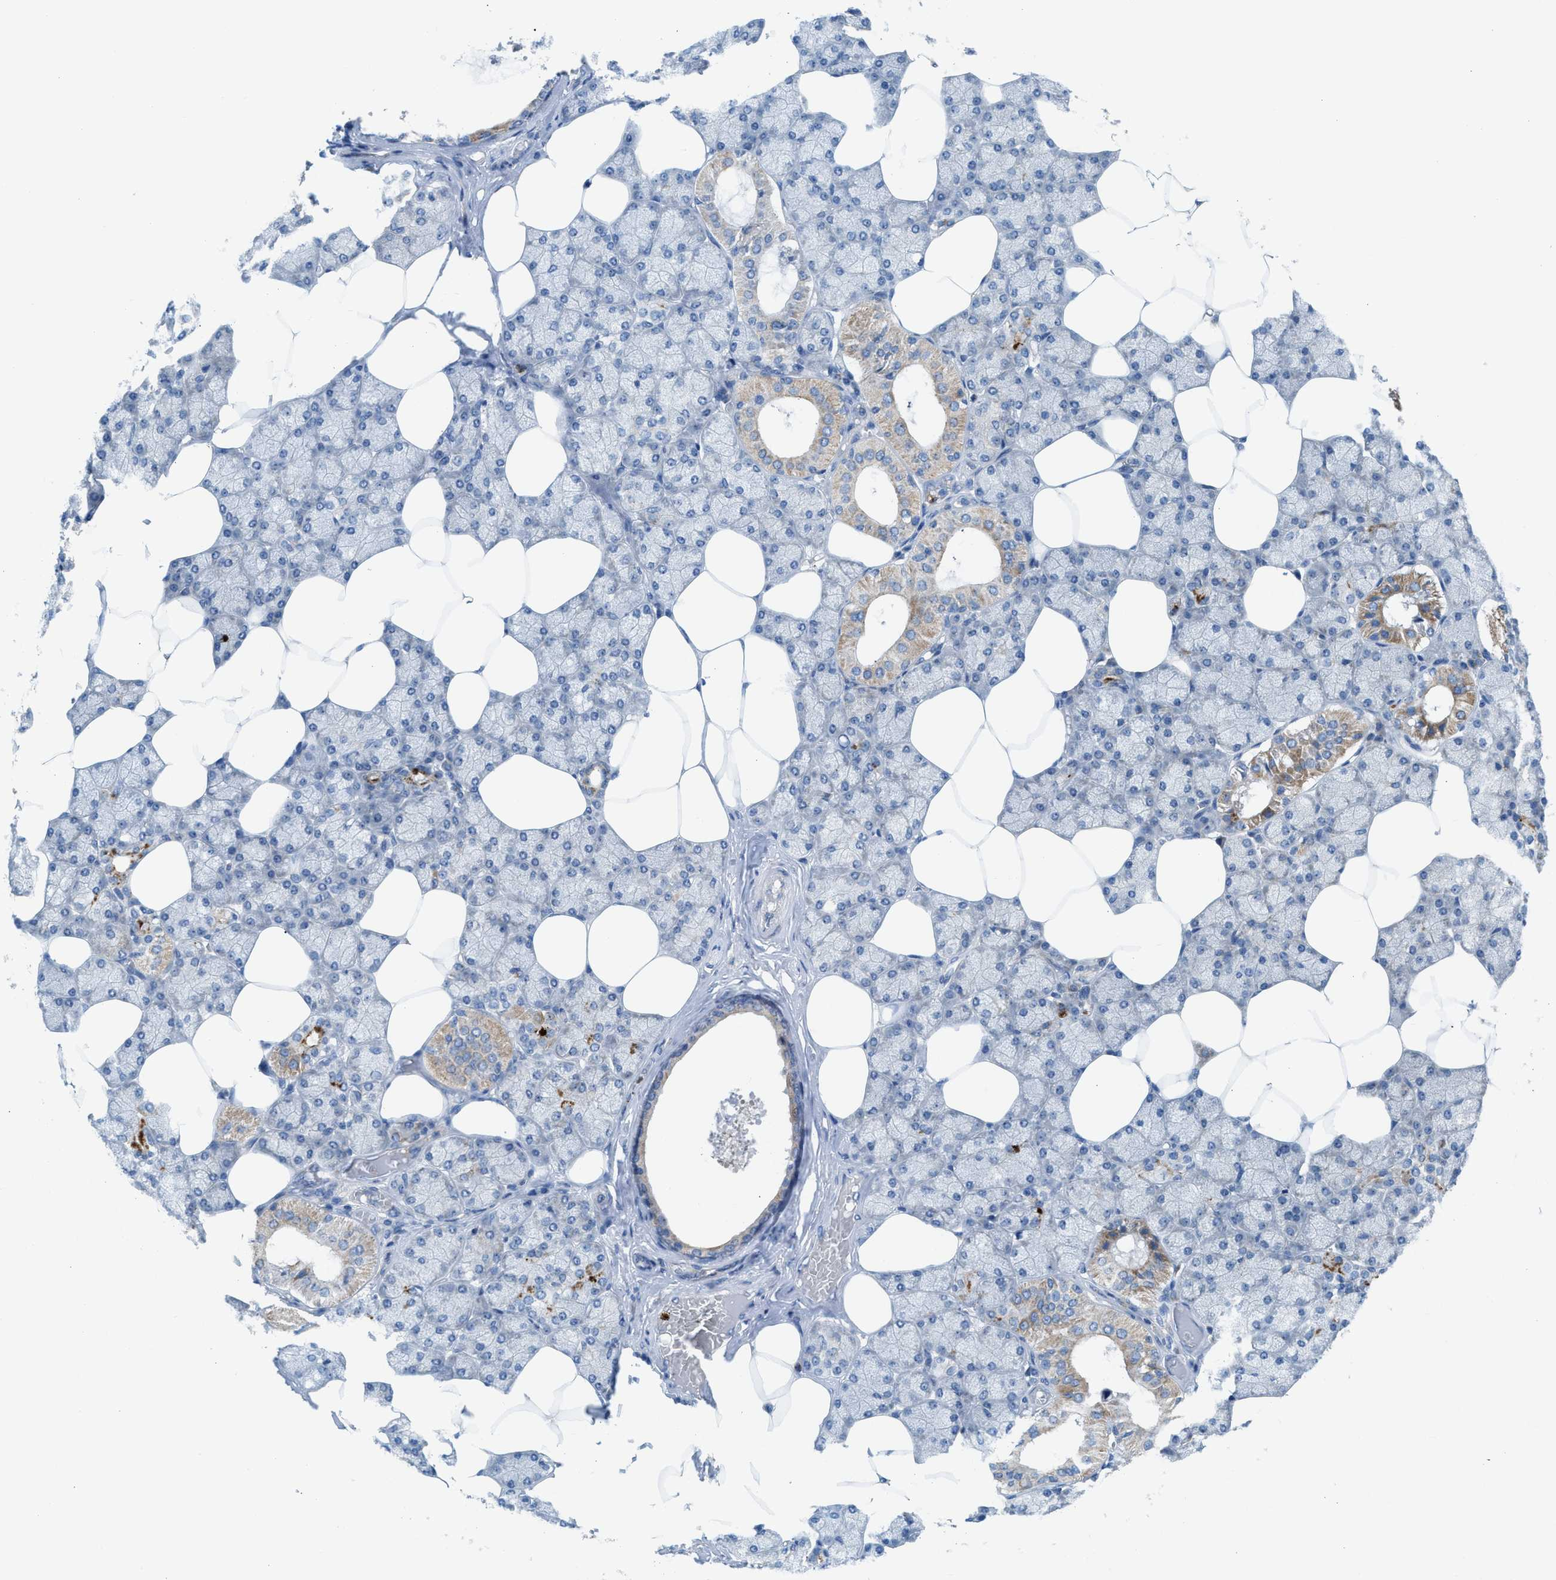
{"staining": {"intensity": "moderate", "quantity": "25%-75%", "location": "cytoplasmic/membranous"}, "tissue": "salivary gland", "cell_type": "Glandular cells", "image_type": "normal", "snomed": [{"axis": "morphology", "description": "Normal tissue, NOS"}, {"axis": "topography", "description": "Salivary gland"}], "caption": "About 25%-75% of glandular cells in normal salivary gland show moderate cytoplasmic/membranous protein positivity as visualized by brown immunohistochemical staining.", "gene": "TPH1", "patient": {"sex": "male", "age": 62}}